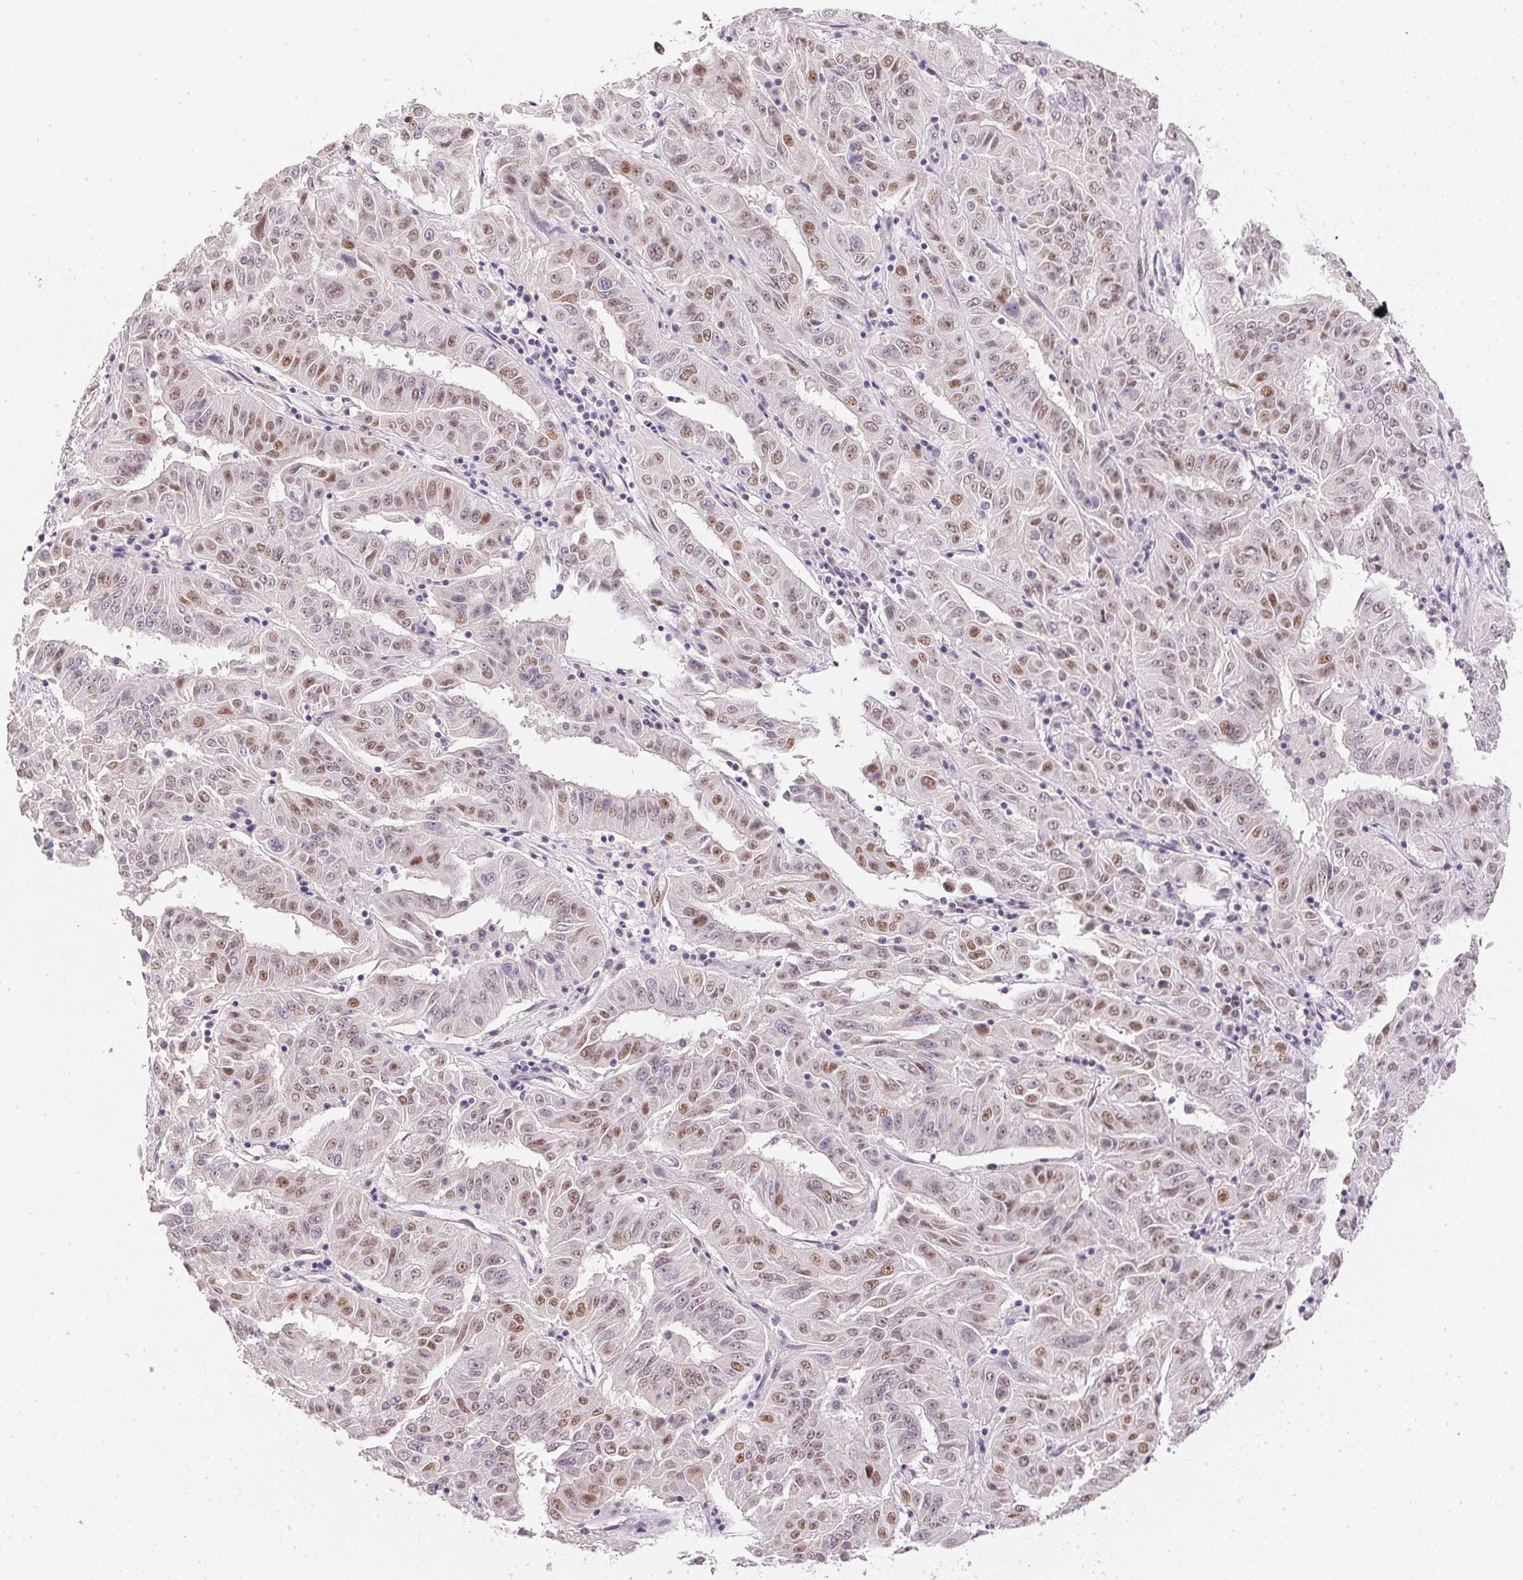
{"staining": {"intensity": "weak", "quantity": "<25%", "location": "nuclear"}, "tissue": "pancreatic cancer", "cell_type": "Tumor cells", "image_type": "cancer", "snomed": [{"axis": "morphology", "description": "Adenocarcinoma, NOS"}, {"axis": "topography", "description": "Pancreas"}], "caption": "Immunohistochemical staining of human pancreatic cancer demonstrates no significant positivity in tumor cells.", "gene": "POLR3G", "patient": {"sex": "male", "age": 63}}